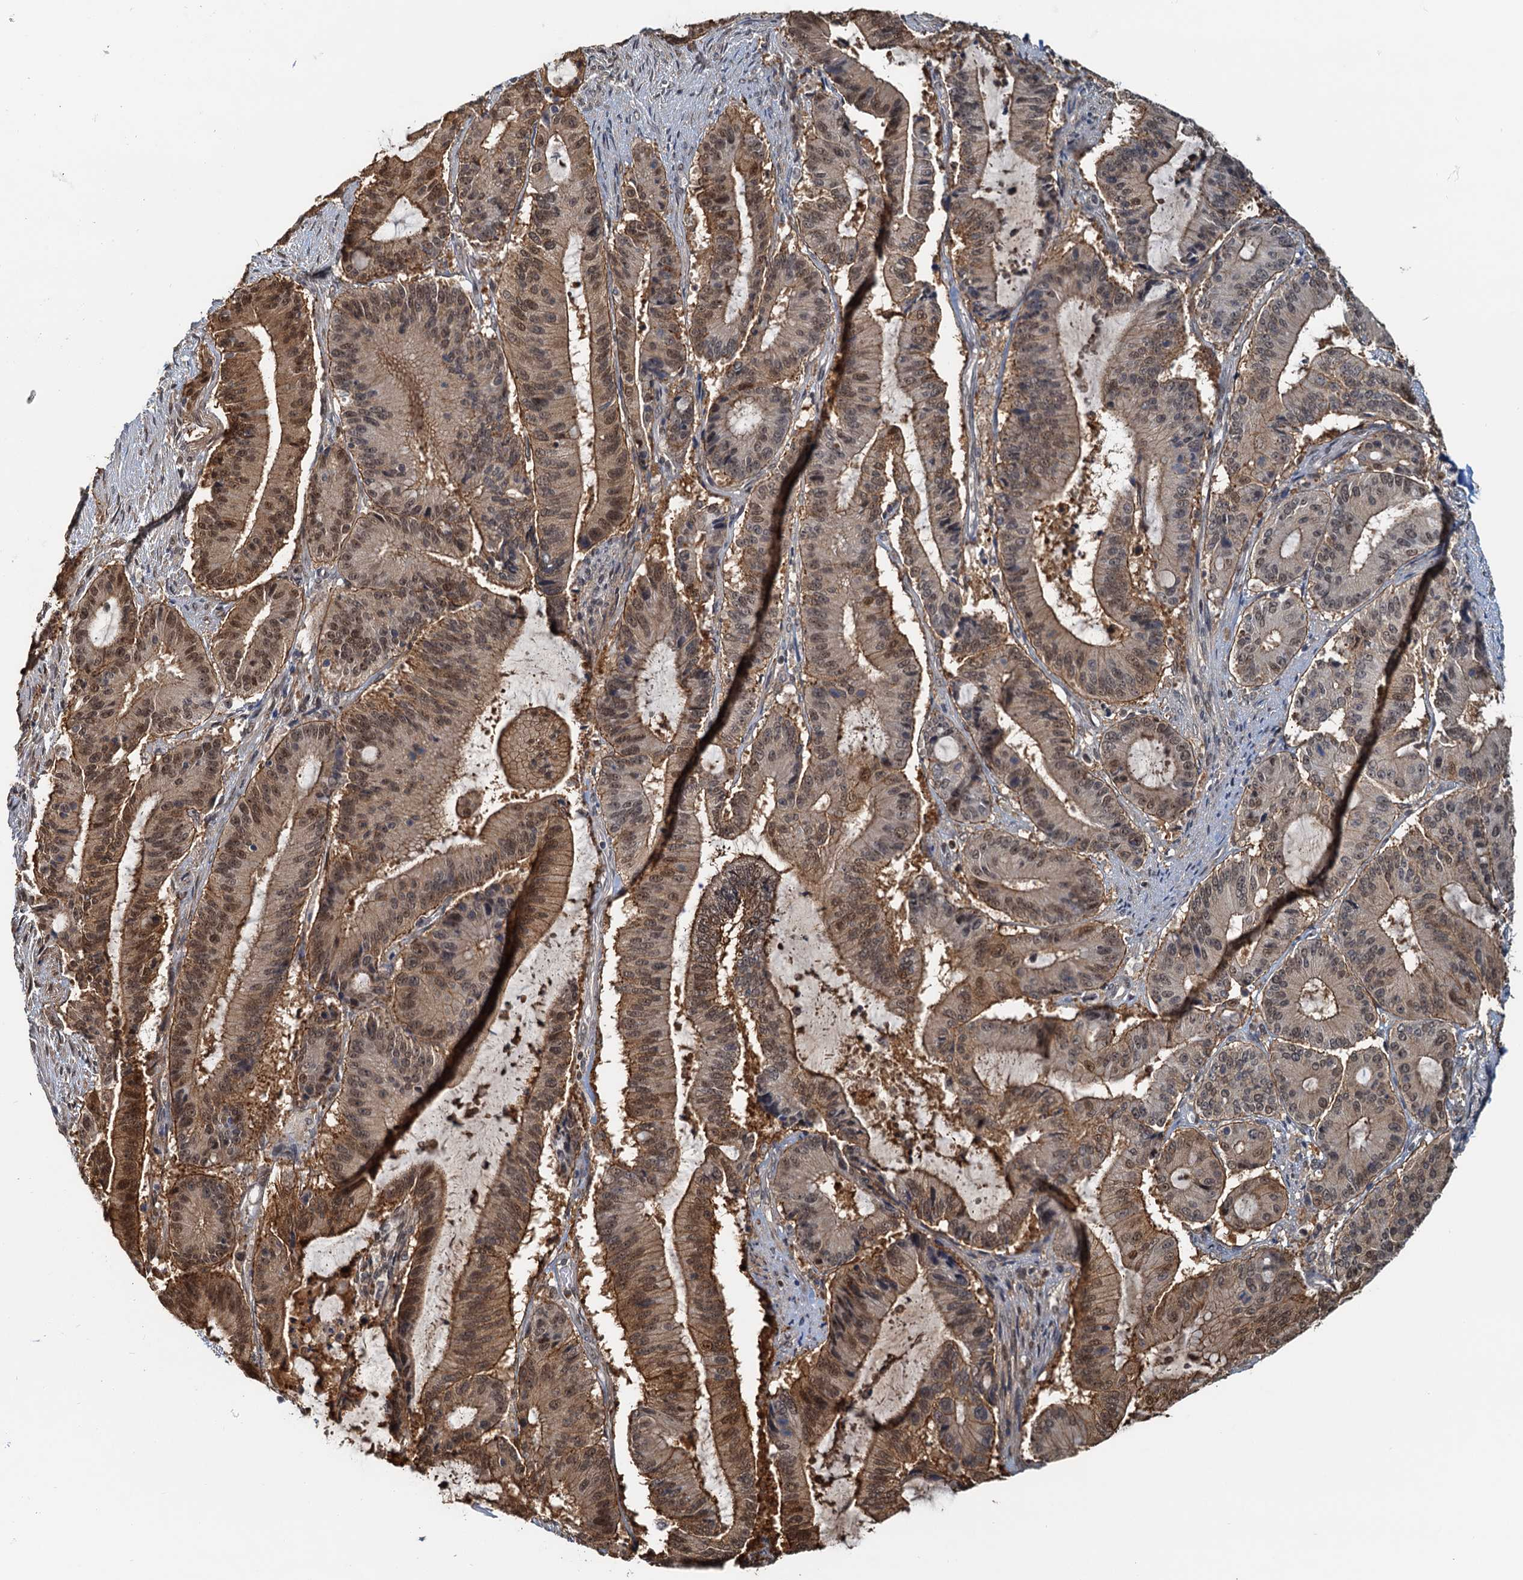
{"staining": {"intensity": "moderate", "quantity": ">75%", "location": "cytoplasmic/membranous,nuclear"}, "tissue": "liver cancer", "cell_type": "Tumor cells", "image_type": "cancer", "snomed": [{"axis": "morphology", "description": "Normal tissue, NOS"}, {"axis": "morphology", "description": "Cholangiocarcinoma"}, {"axis": "topography", "description": "Liver"}, {"axis": "topography", "description": "Peripheral nerve tissue"}], "caption": "DAB (3,3'-diaminobenzidine) immunohistochemical staining of liver cholangiocarcinoma shows moderate cytoplasmic/membranous and nuclear protein staining in approximately >75% of tumor cells. (Brightfield microscopy of DAB IHC at high magnification).", "gene": "SPINDOC", "patient": {"sex": "female", "age": 73}}